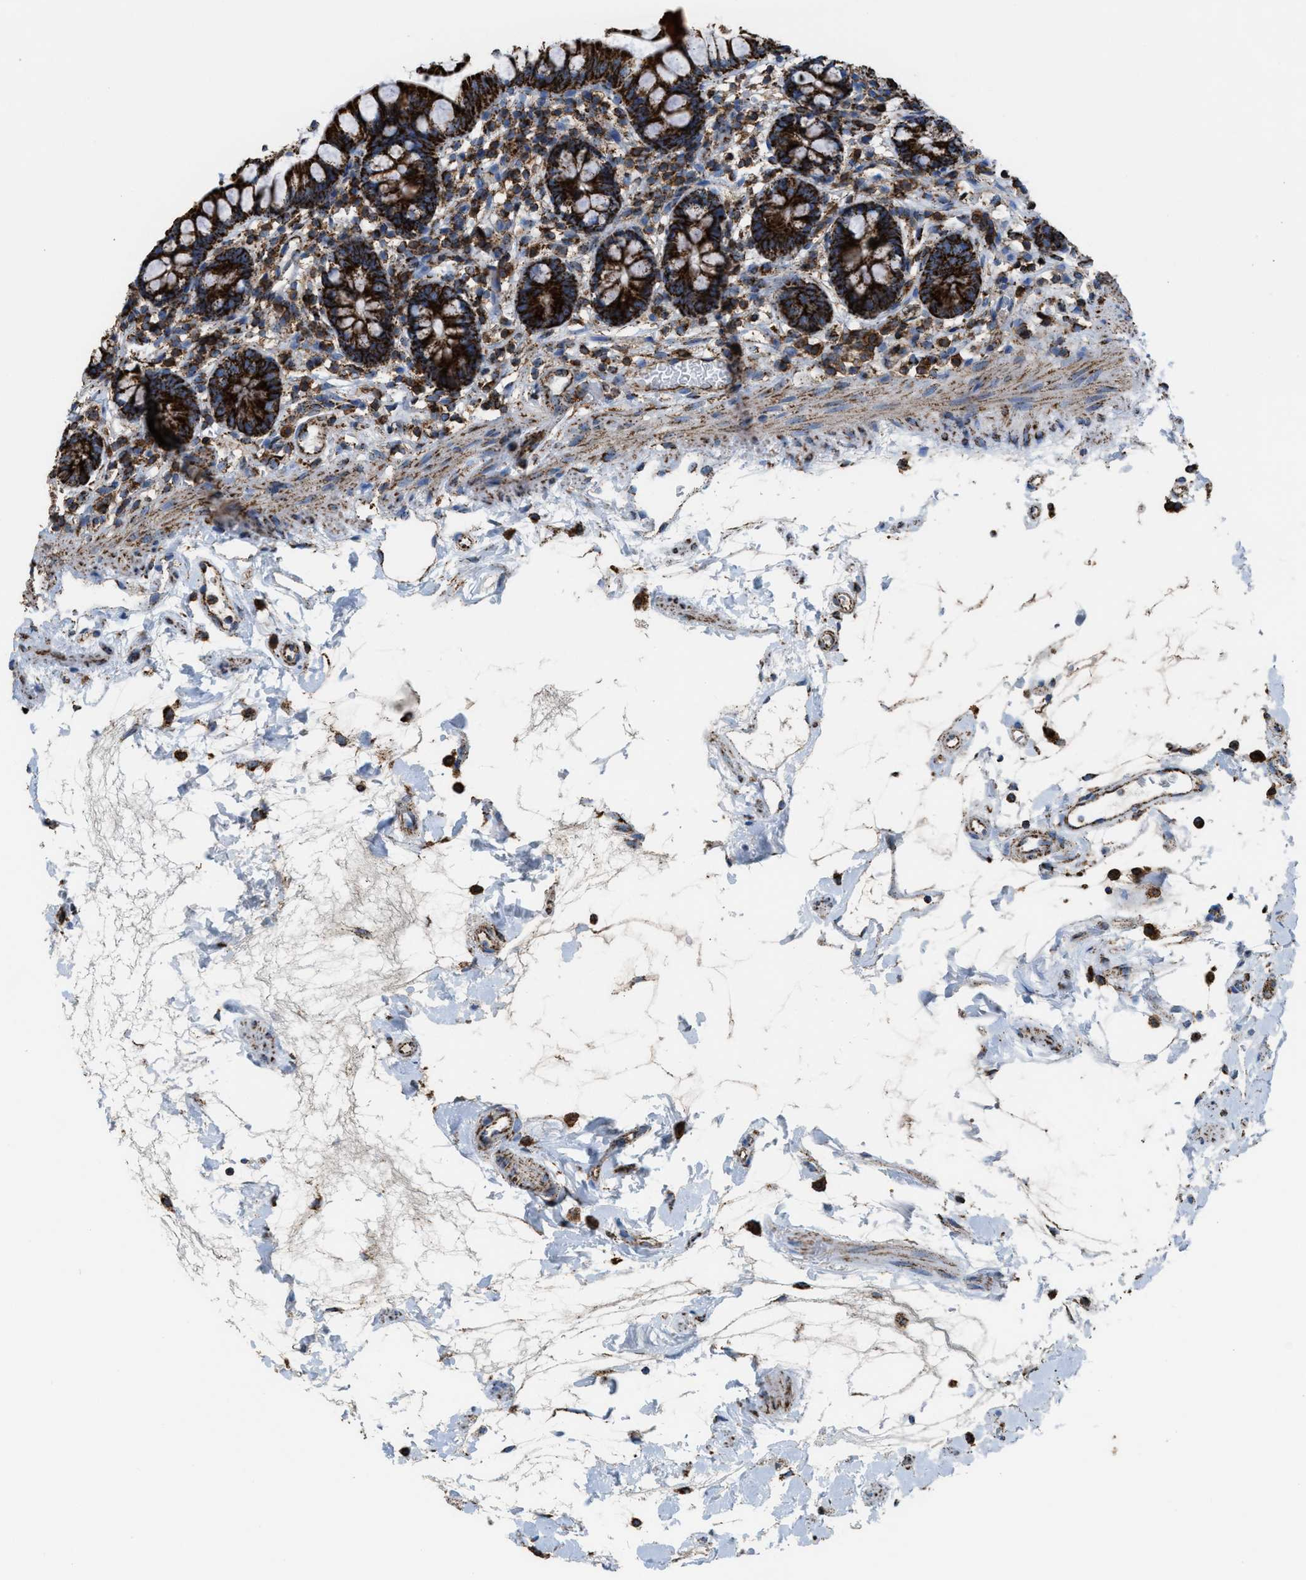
{"staining": {"intensity": "strong", "quantity": ">75%", "location": "cytoplasmic/membranous"}, "tissue": "small intestine", "cell_type": "Glandular cells", "image_type": "normal", "snomed": [{"axis": "morphology", "description": "Normal tissue, NOS"}, {"axis": "topography", "description": "Small intestine"}], "caption": "IHC of benign human small intestine shows high levels of strong cytoplasmic/membranous expression in about >75% of glandular cells.", "gene": "ECHS1", "patient": {"sex": "female", "age": 84}}